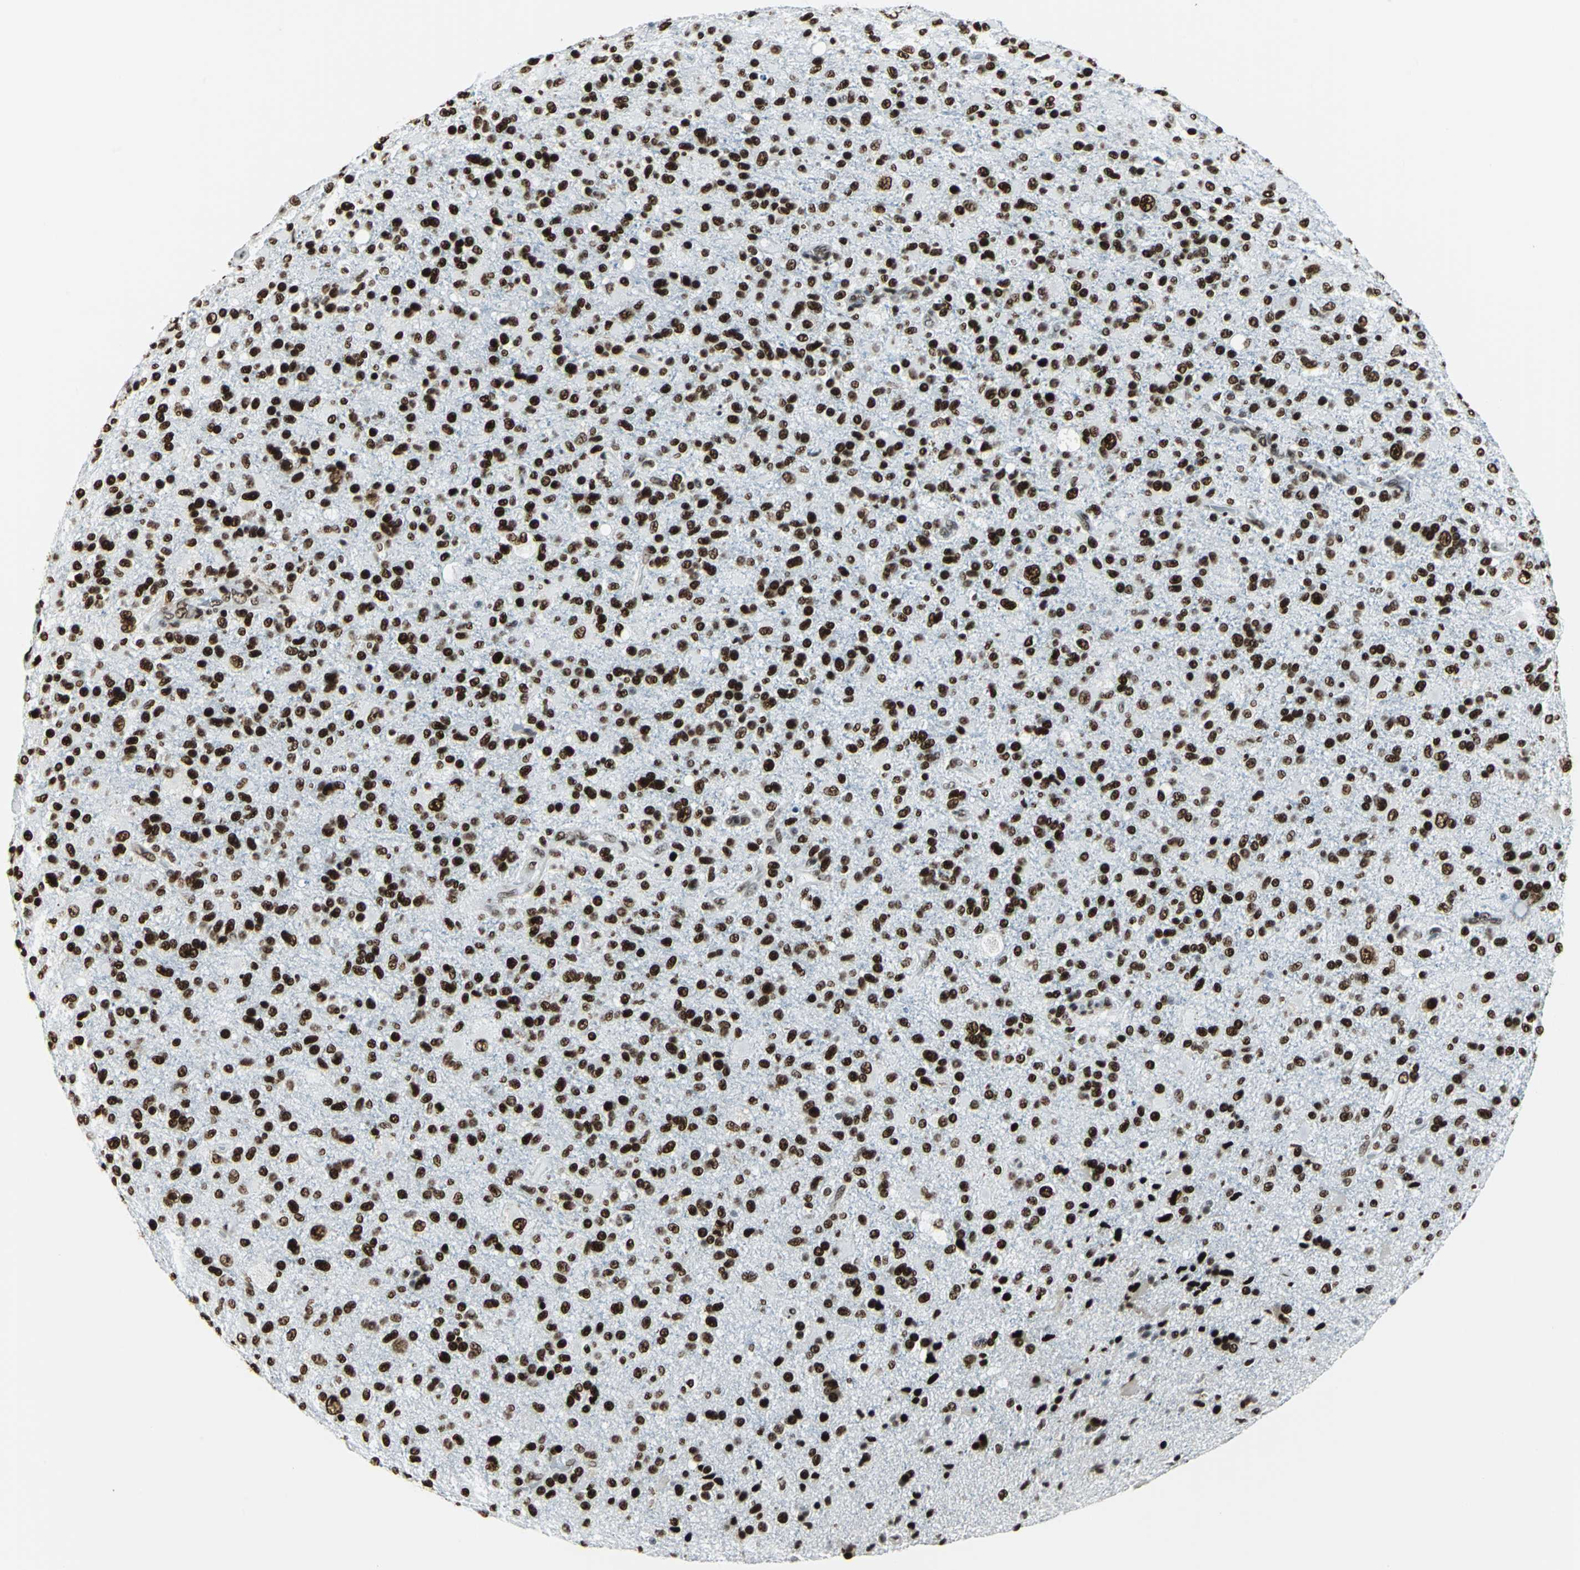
{"staining": {"intensity": "strong", "quantity": ">75%", "location": "nuclear"}, "tissue": "glioma", "cell_type": "Tumor cells", "image_type": "cancer", "snomed": [{"axis": "morphology", "description": "Glioma, malignant, High grade"}, {"axis": "topography", "description": "Brain"}], "caption": "An immunohistochemistry photomicrograph of neoplastic tissue is shown. Protein staining in brown highlights strong nuclear positivity in glioma within tumor cells.", "gene": "HDAC2", "patient": {"sex": "male", "age": 71}}